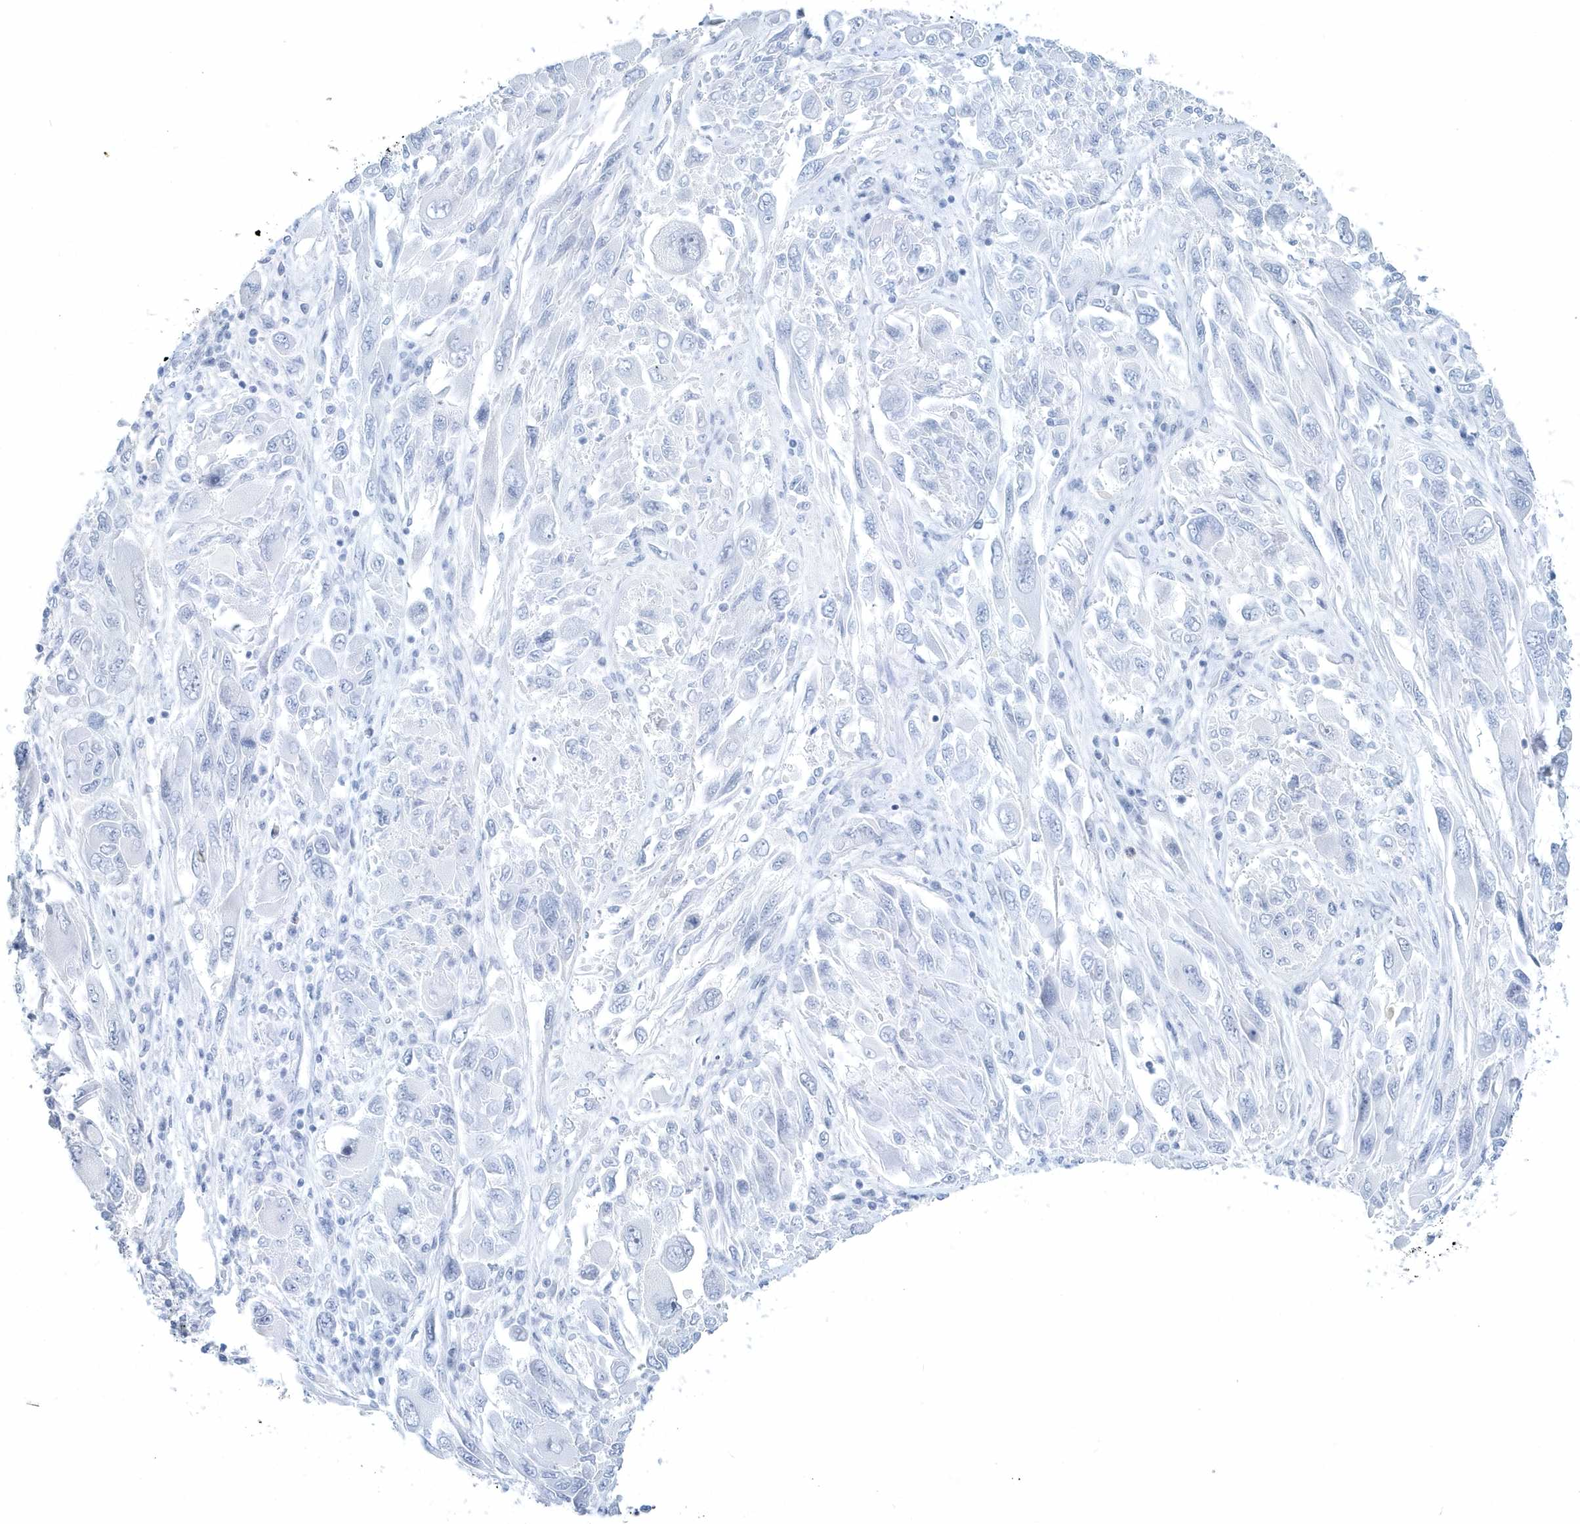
{"staining": {"intensity": "negative", "quantity": "none", "location": "none"}, "tissue": "melanoma", "cell_type": "Tumor cells", "image_type": "cancer", "snomed": [{"axis": "morphology", "description": "Malignant melanoma, NOS"}, {"axis": "topography", "description": "Skin"}], "caption": "DAB immunohistochemical staining of malignant melanoma demonstrates no significant positivity in tumor cells. (DAB IHC, high magnification).", "gene": "PTPRO", "patient": {"sex": "female", "age": 91}}